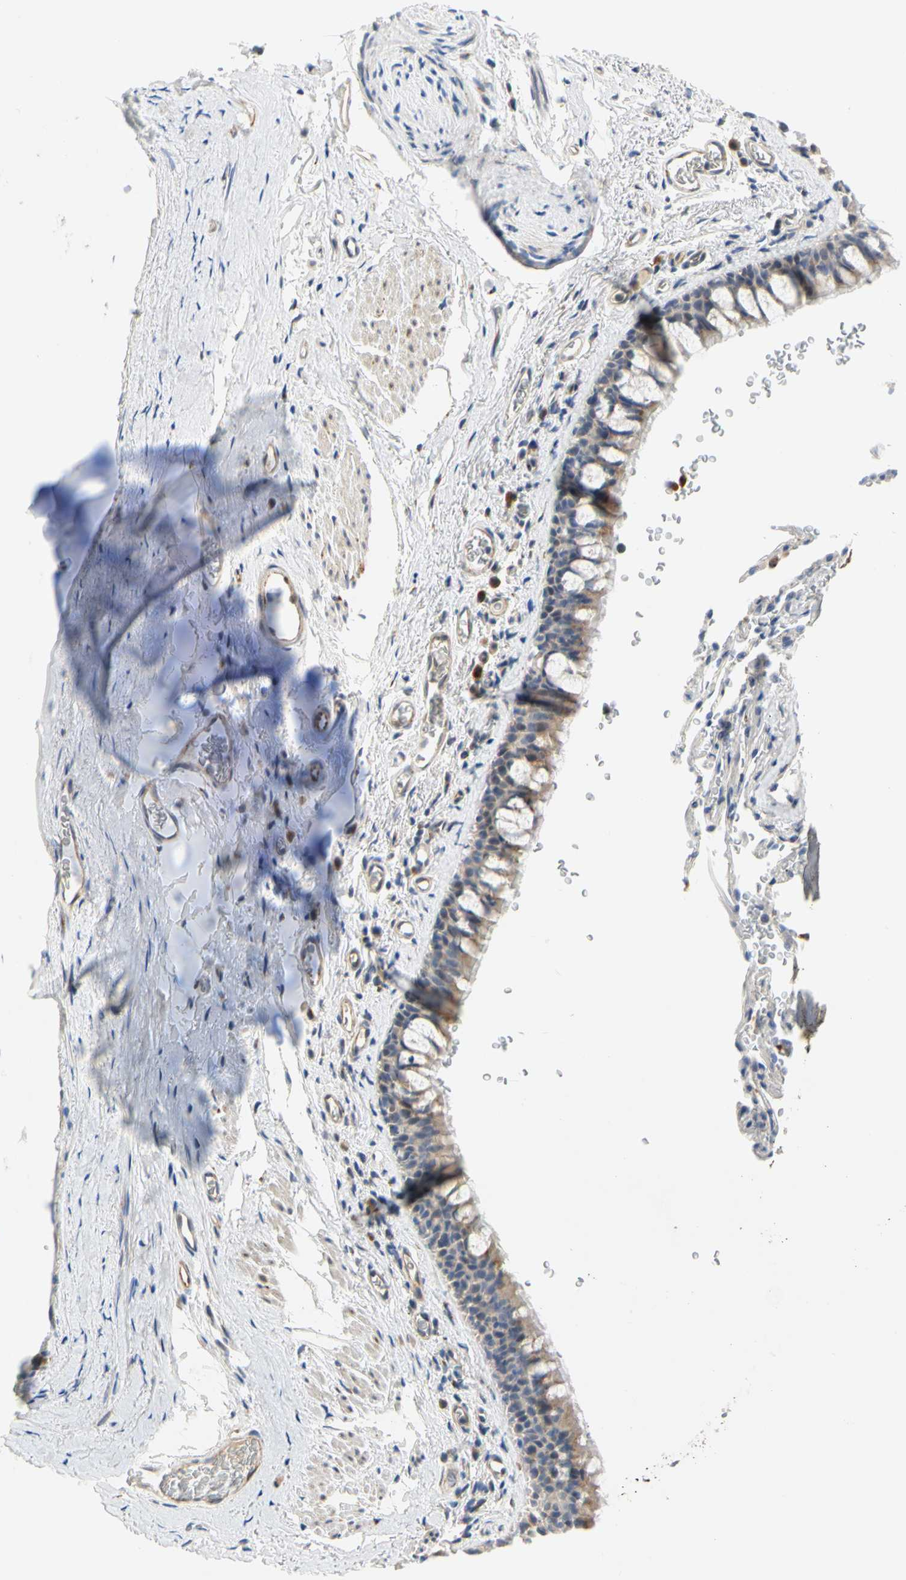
{"staining": {"intensity": "moderate", "quantity": "<25%", "location": "cytoplasmic/membranous"}, "tissue": "bronchus", "cell_type": "Respiratory epithelial cells", "image_type": "normal", "snomed": [{"axis": "morphology", "description": "Normal tissue, NOS"}, {"axis": "morphology", "description": "Malignant melanoma, Metastatic site"}, {"axis": "topography", "description": "Bronchus"}, {"axis": "topography", "description": "Lung"}], "caption": "Immunohistochemical staining of unremarkable bronchus displays <25% levels of moderate cytoplasmic/membranous protein expression in approximately <25% of respiratory epithelial cells.", "gene": "ZNF236", "patient": {"sex": "male", "age": 64}}